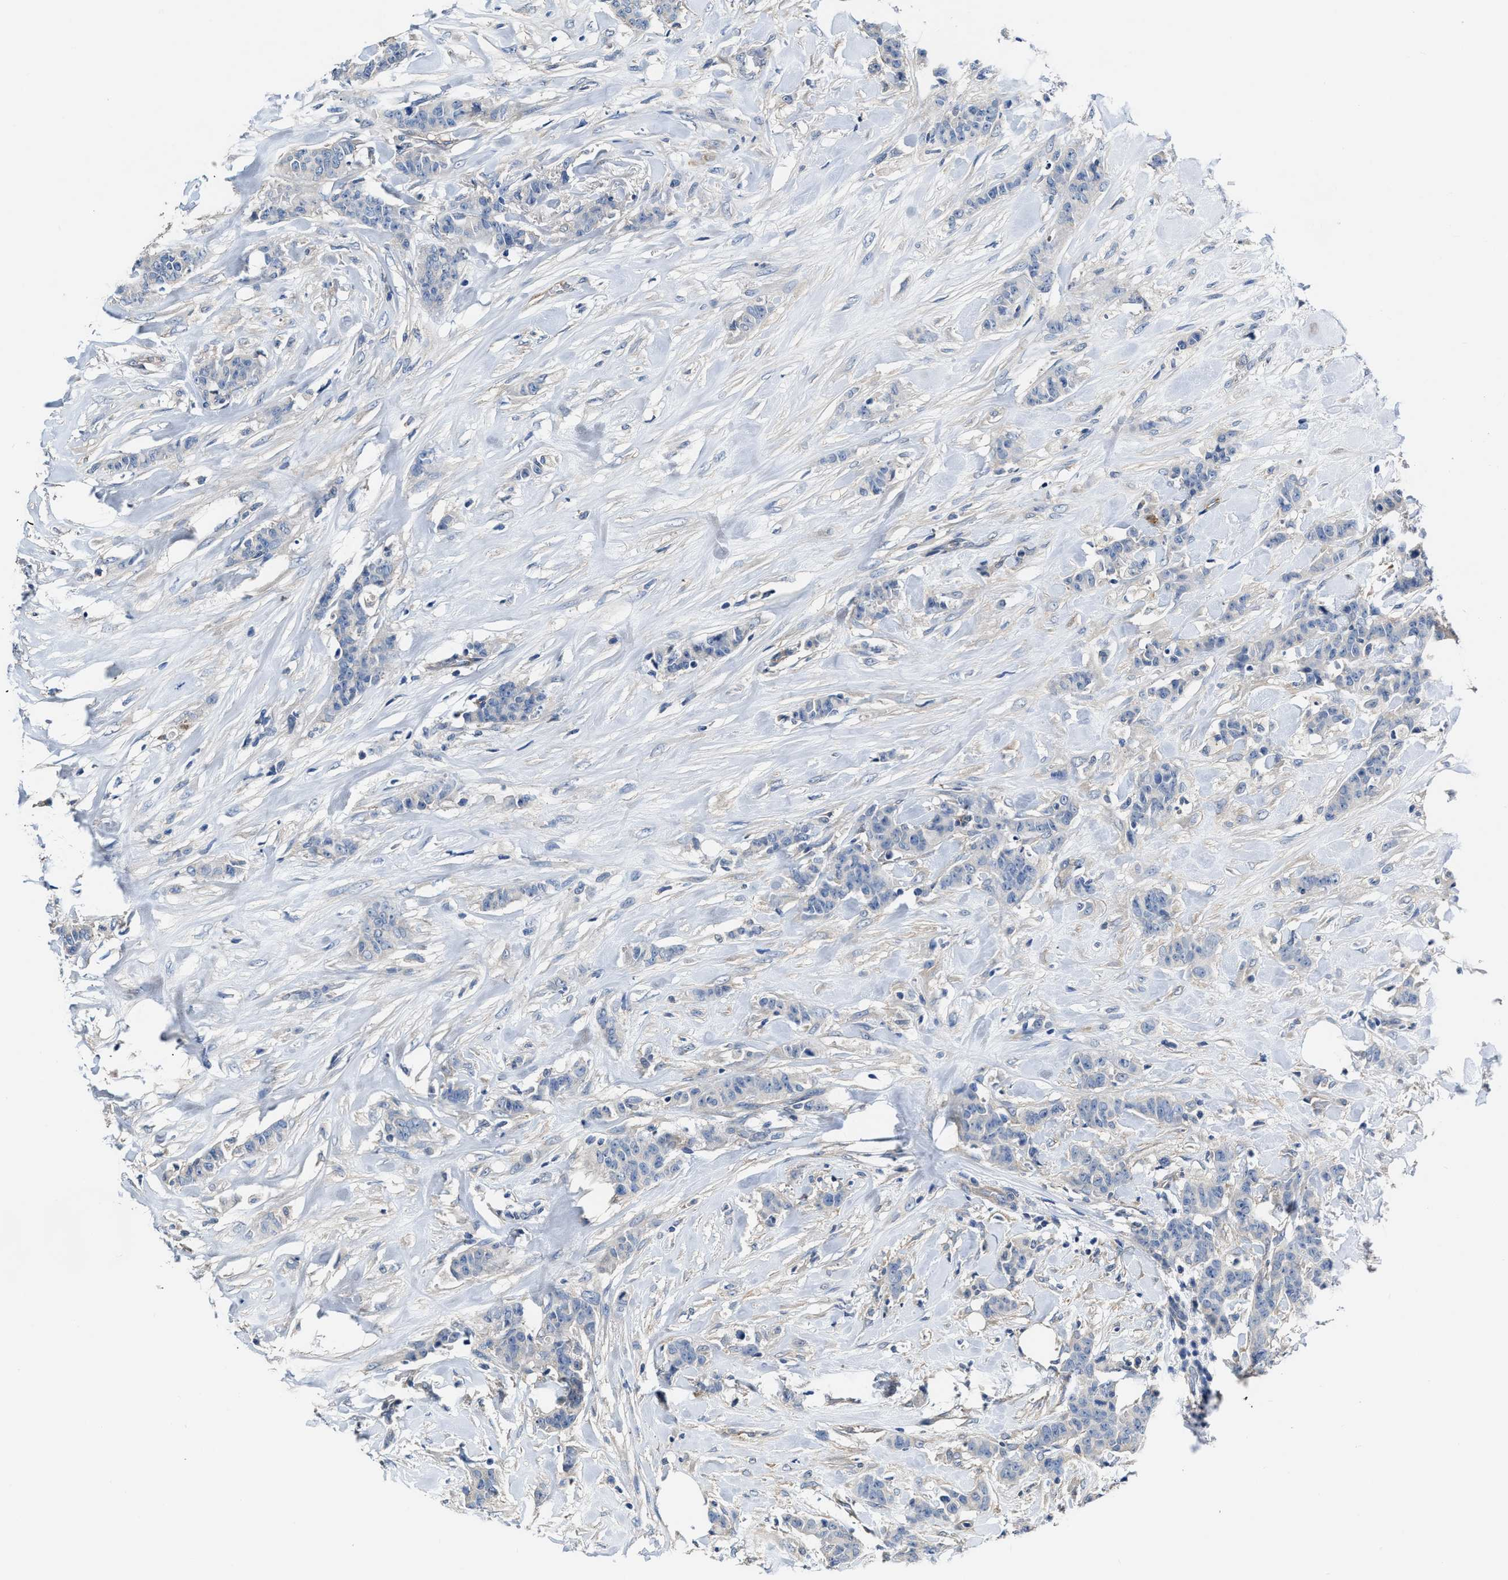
{"staining": {"intensity": "negative", "quantity": "none", "location": "none"}, "tissue": "breast cancer", "cell_type": "Tumor cells", "image_type": "cancer", "snomed": [{"axis": "morphology", "description": "Normal tissue, NOS"}, {"axis": "morphology", "description": "Duct carcinoma"}, {"axis": "topography", "description": "Breast"}], "caption": "This is an IHC image of human intraductal carcinoma (breast). There is no positivity in tumor cells.", "gene": "C22orf42", "patient": {"sex": "female", "age": 40}}